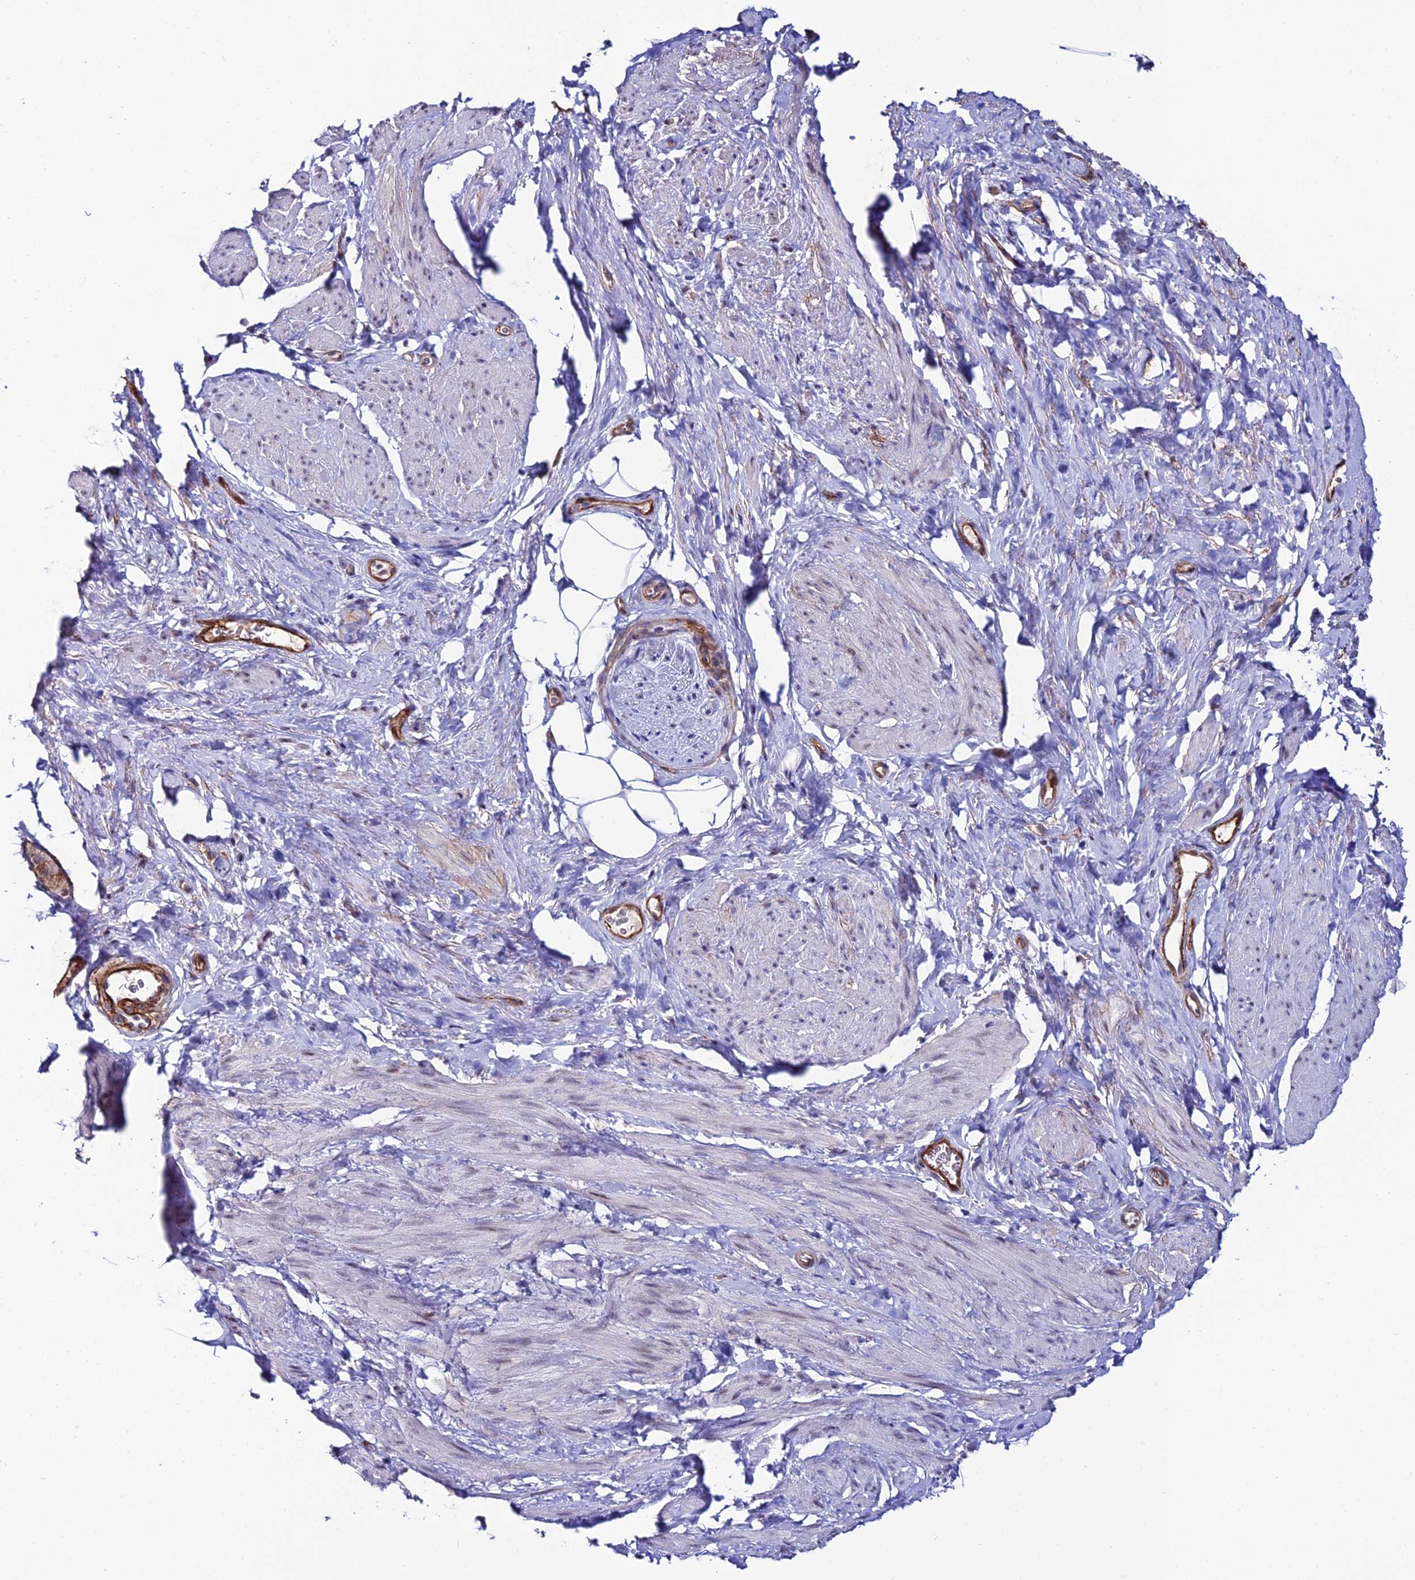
{"staining": {"intensity": "negative", "quantity": "none", "location": "none"}, "tissue": "smooth muscle", "cell_type": "Smooth muscle cells", "image_type": "normal", "snomed": [{"axis": "morphology", "description": "Normal tissue, NOS"}, {"axis": "topography", "description": "Smooth muscle"}, {"axis": "topography", "description": "Peripheral nerve tissue"}], "caption": "Immunohistochemistry histopathology image of benign human smooth muscle stained for a protein (brown), which demonstrates no staining in smooth muscle cells.", "gene": "SYT15B", "patient": {"sex": "male", "age": 69}}